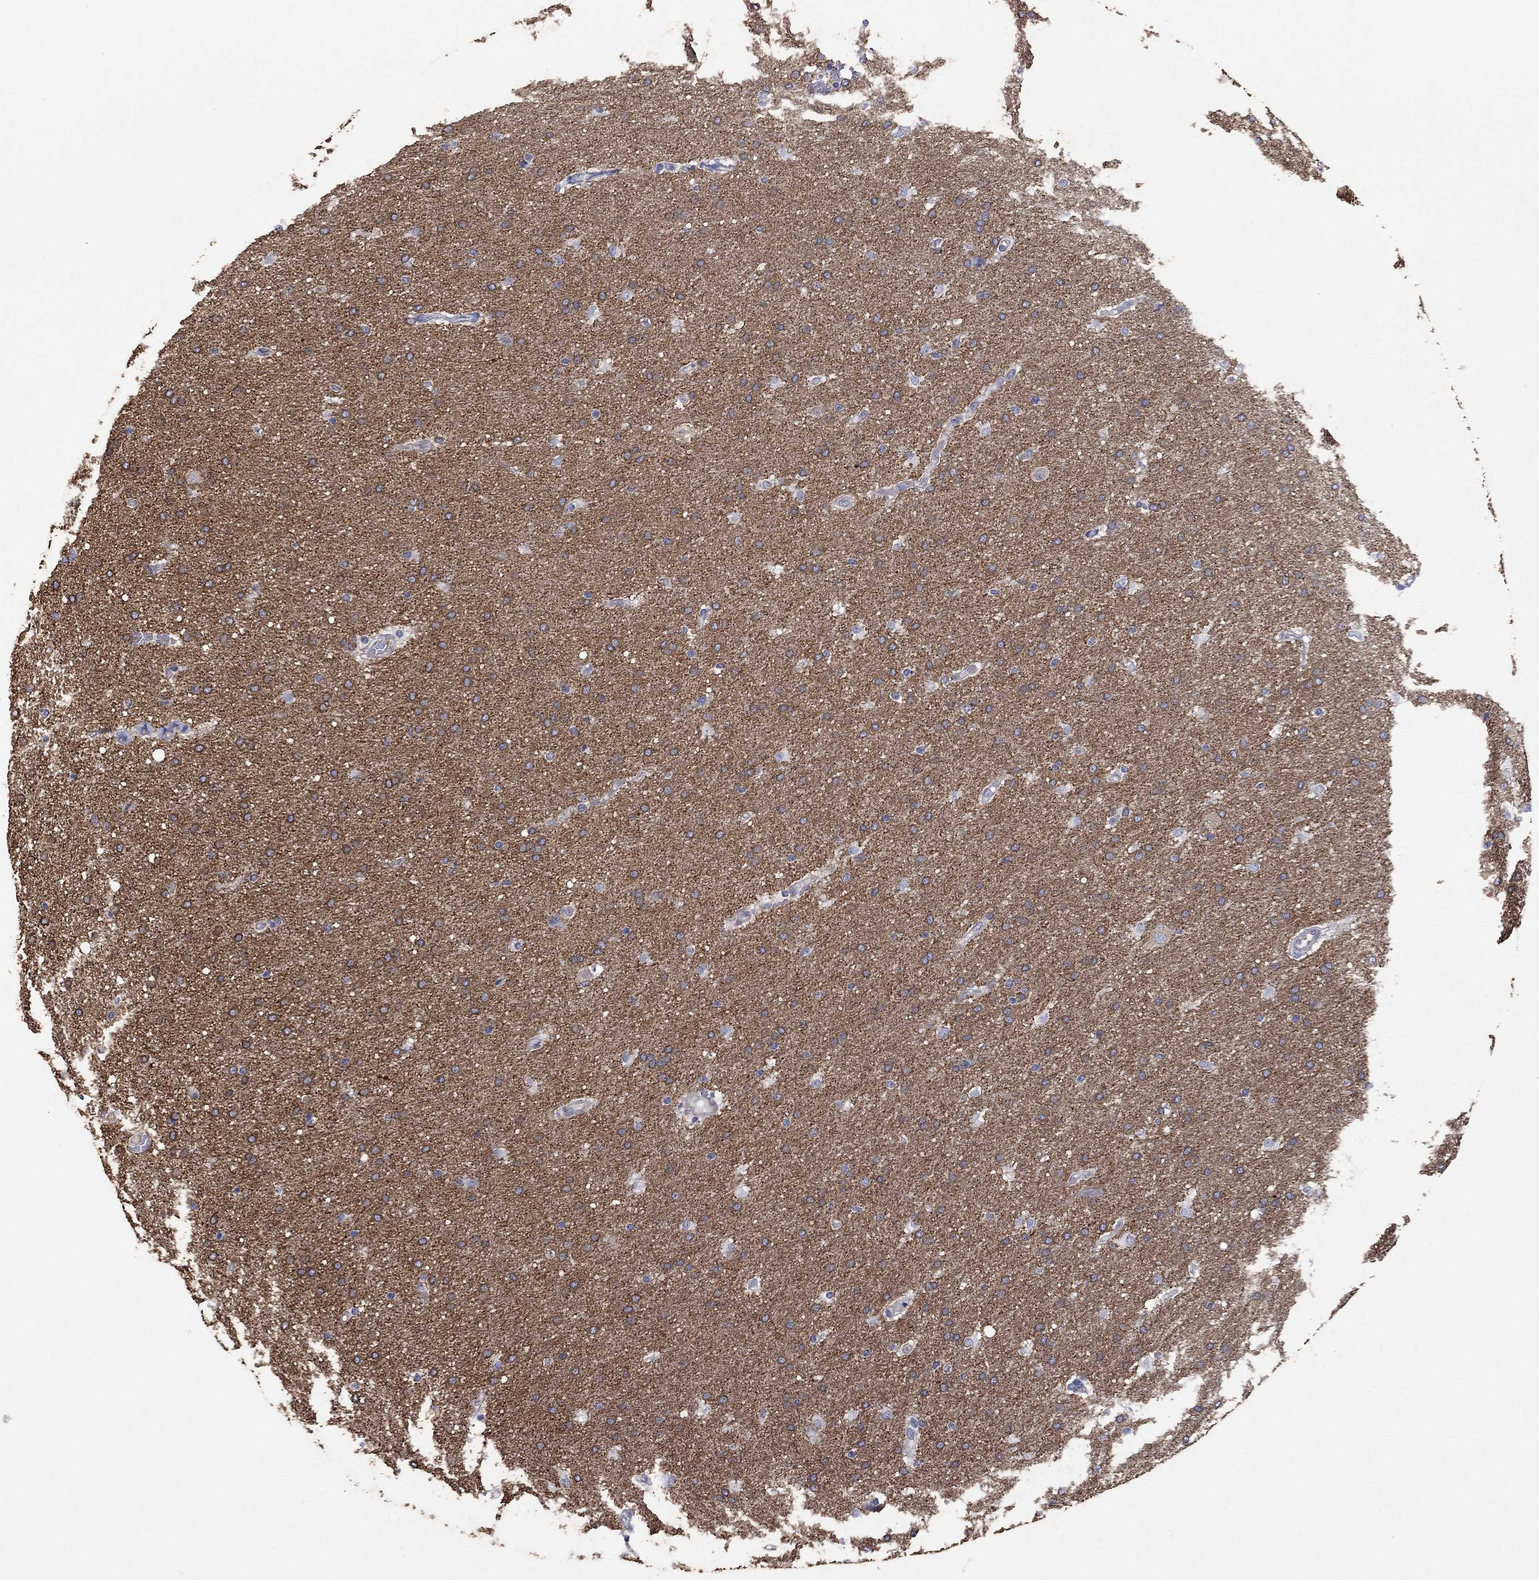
{"staining": {"intensity": "moderate", "quantity": "<25%", "location": "cytoplasmic/membranous"}, "tissue": "glioma", "cell_type": "Tumor cells", "image_type": "cancer", "snomed": [{"axis": "morphology", "description": "Glioma, malignant, Low grade"}, {"axis": "topography", "description": "Brain"}], "caption": "Malignant glioma (low-grade) stained for a protein exhibits moderate cytoplasmic/membranous positivity in tumor cells.", "gene": "TPRN", "patient": {"sex": "female", "age": 37}}